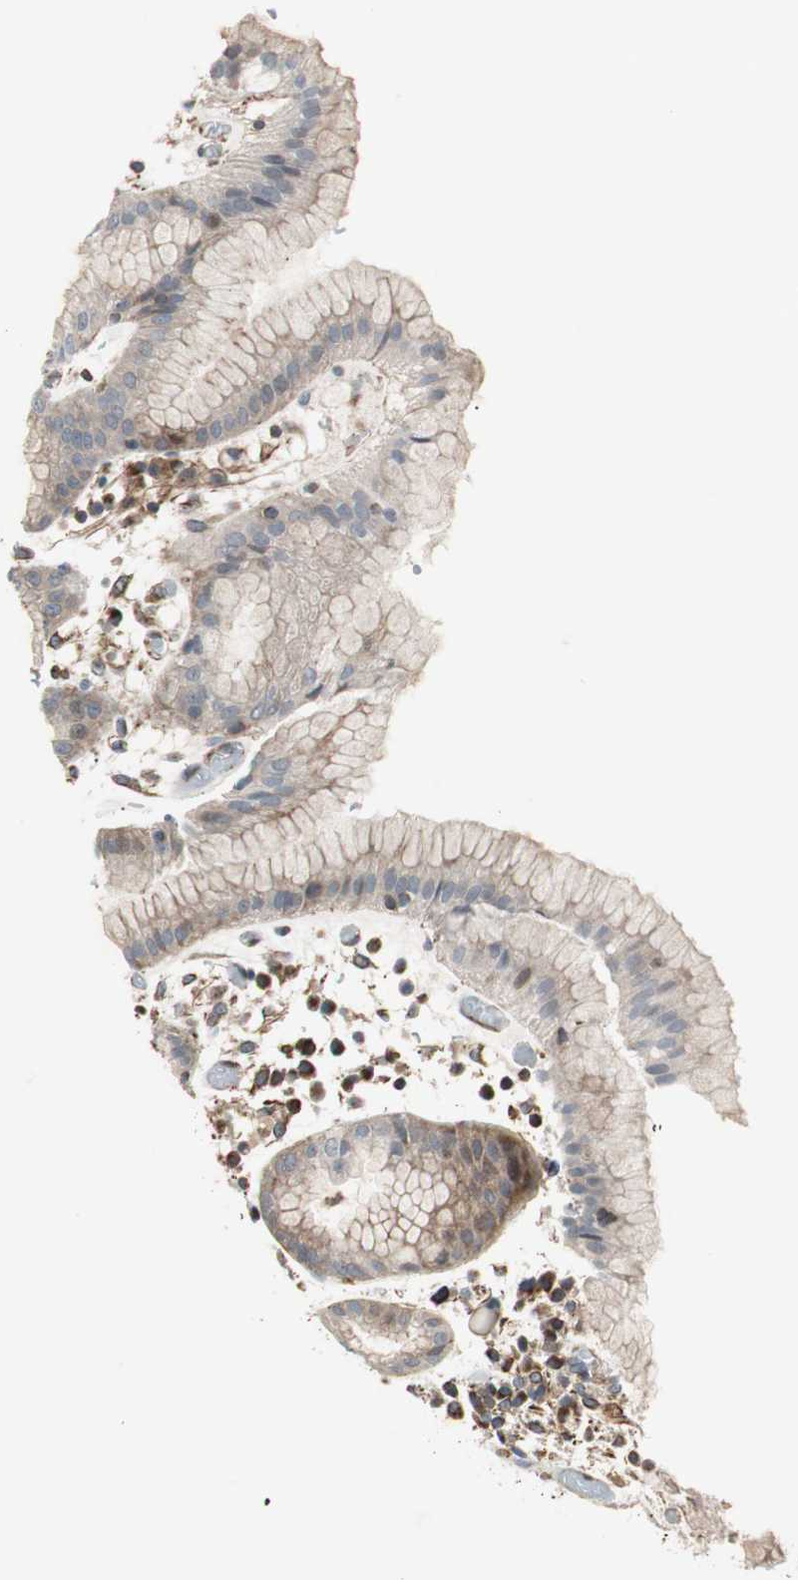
{"staining": {"intensity": "weak", "quantity": ">75%", "location": "cytoplasmic/membranous"}, "tissue": "stomach", "cell_type": "Glandular cells", "image_type": "normal", "snomed": [{"axis": "morphology", "description": "Normal tissue, NOS"}, {"axis": "topography", "description": "Stomach"}, {"axis": "topography", "description": "Stomach, lower"}], "caption": "Brown immunohistochemical staining in unremarkable stomach exhibits weak cytoplasmic/membranous positivity in about >75% of glandular cells. (Brightfield microscopy of DAB IHC at high magnification).", "gene": "MAD2L2", "patient": {"sex": "female", "age": 75}}